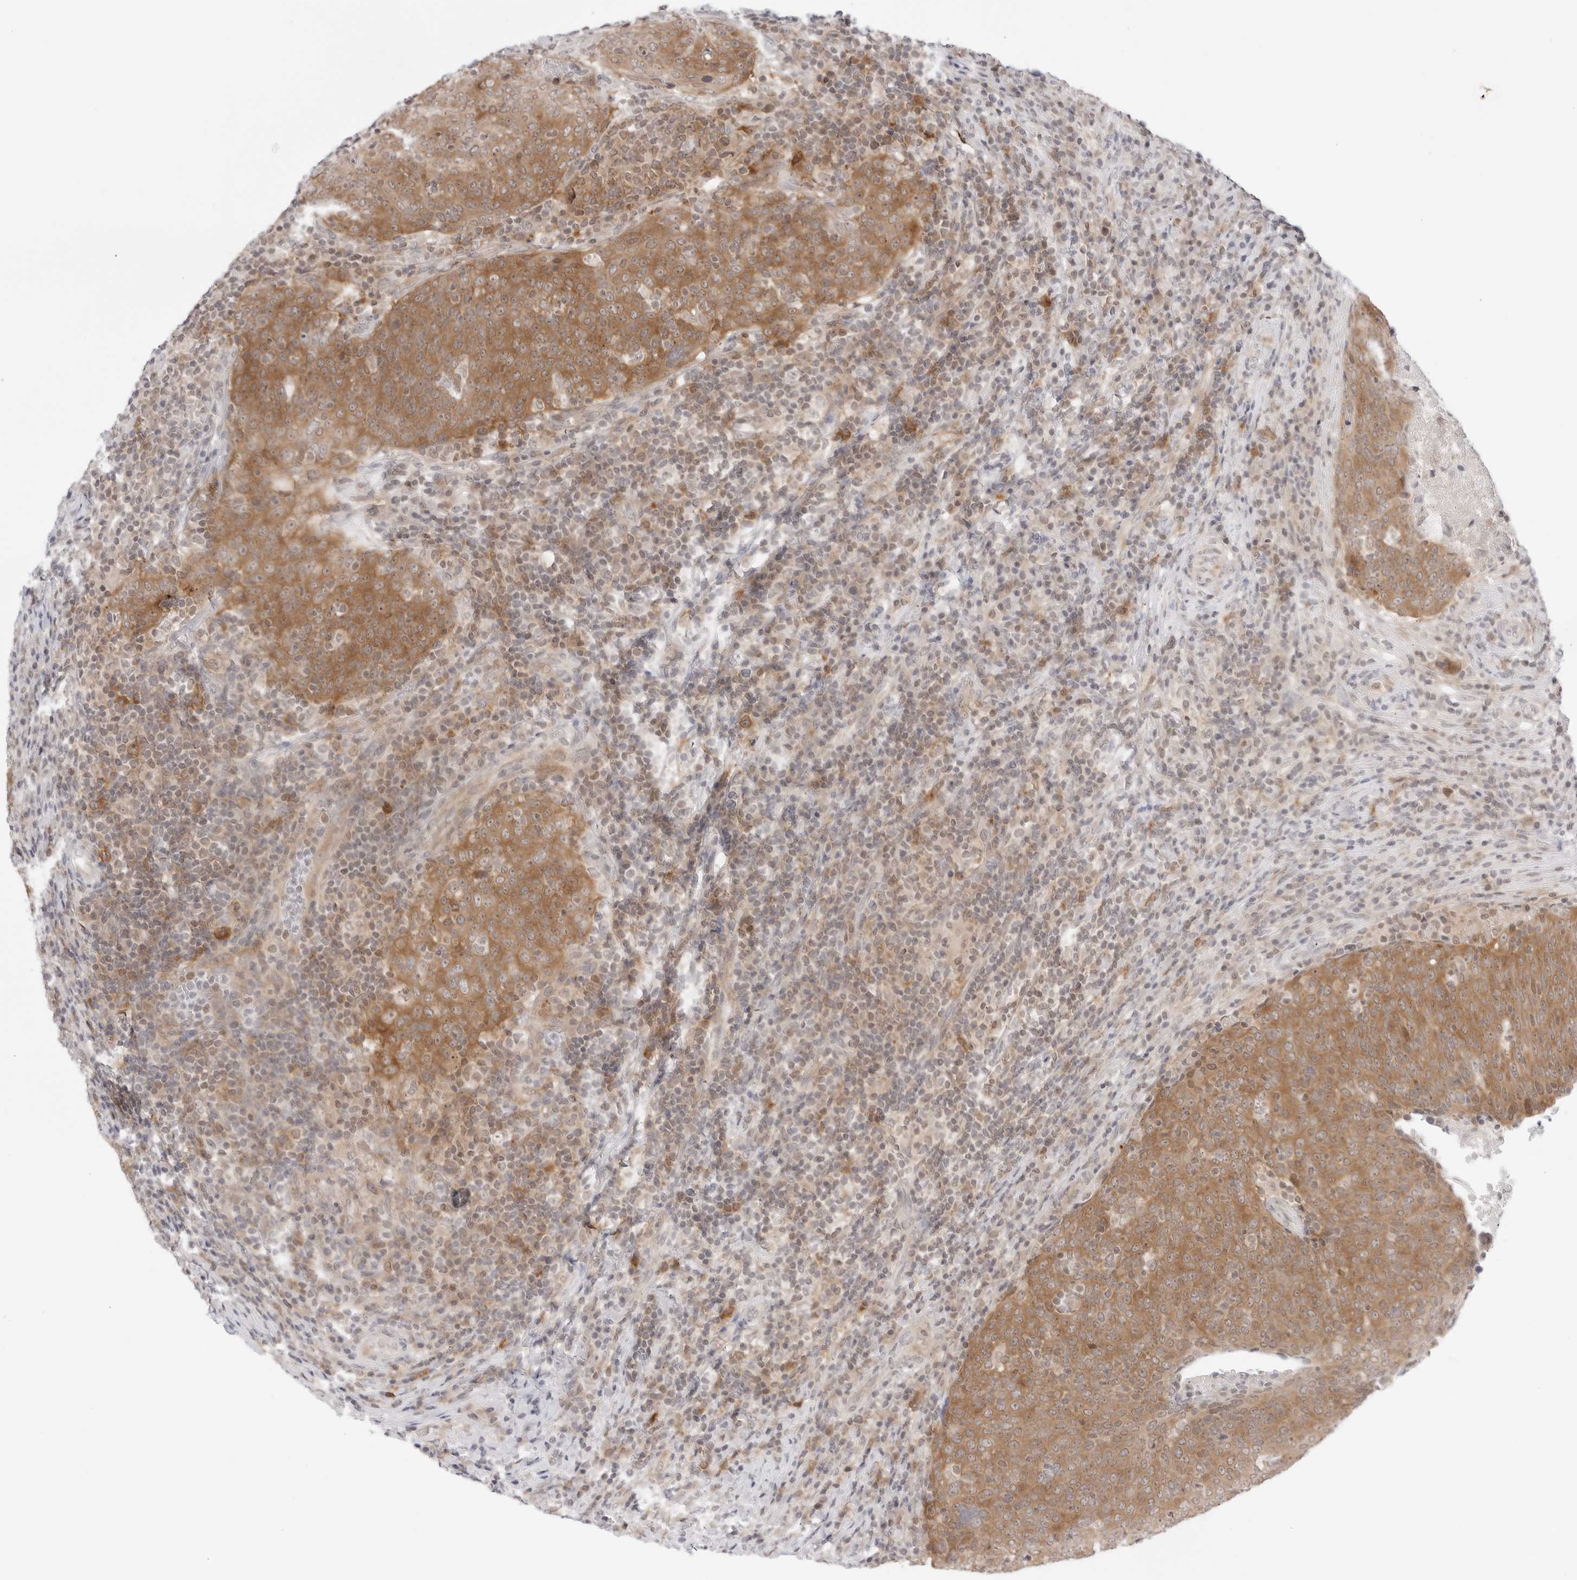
{"staining": {"intensity": "moderate", "quantity": ">75%", "location": "cytoplasmic/membranous"}, "tissue": "head and neck cancer", "cell_type": "Tumor cells", "image_type": "cancer", "snomed": [{"axis": "morphology", "description": "Squamous cell carcinoma, NOS"}, {"axis": "morphology", "description": "Squamous cell carcinoma, metastatic, NOS"}, {"axis": "topography", "description": "Lymph node"}, {"axis": "topography", "description": "Head-Neck"}], "caption": "This histopathology image exhibits IHC staining of head and neck cancer (metastatic squamous cell carcinoma), with medium moderate cytoplasmic/membranous staining in about >75% of tumor cells.", "gene": "NUDC", "patient": {"sex": "male", "age": 62}}